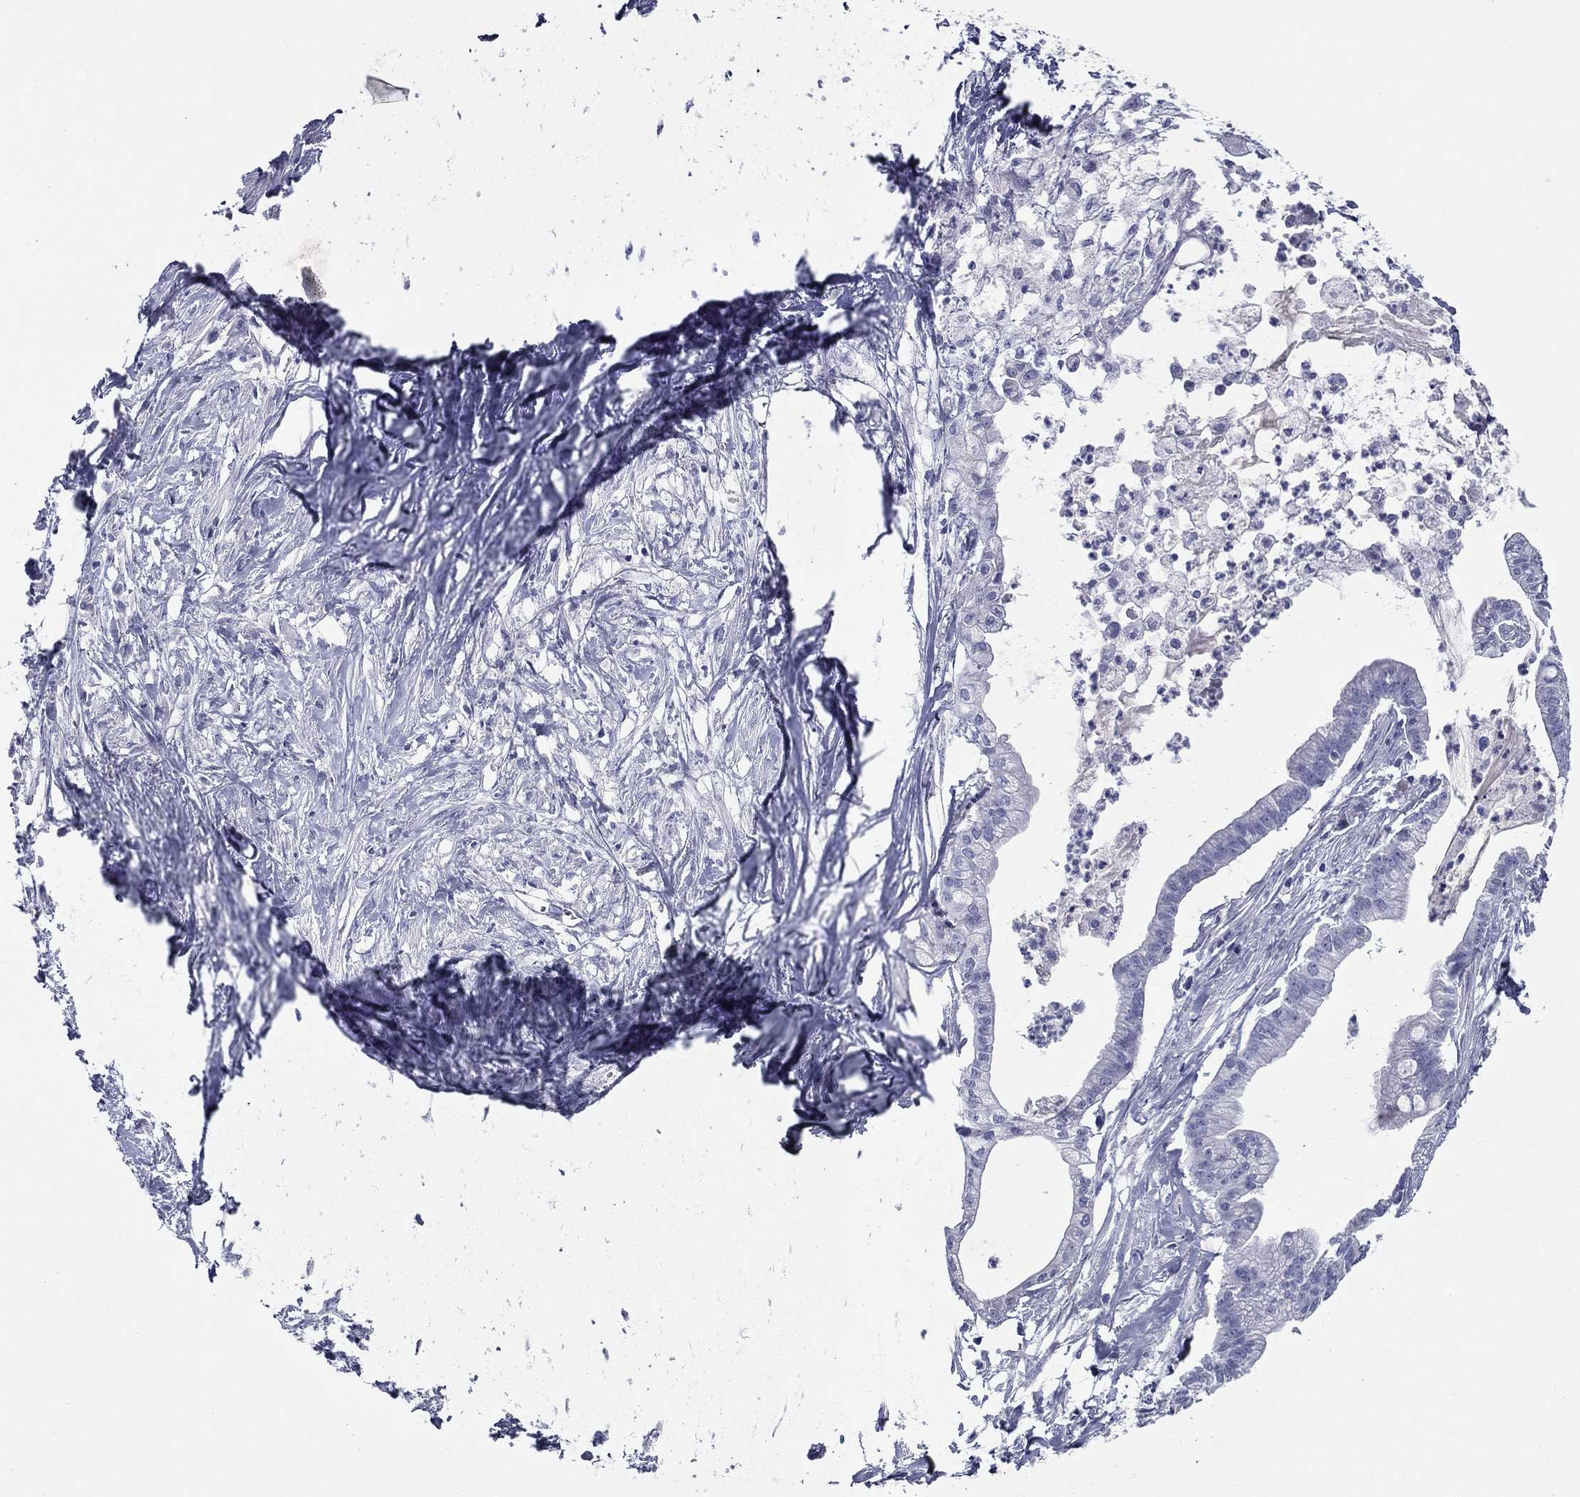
{"staining": {"intensity": "negative", "quantity": "none", "location": "none"}, "tissue": "pancreatic cancer", "cell_type": "Tumor cells", "image_type": "cancer", "snomed": [{"axis": "morphology", "description": "Normal tissue, NOS"}, {"axis": "morphology", "description": "Adenocarcinoma, NOS"}, {"axis": "topography", "description": "Pancreas"}], "caption": "This photomicrograph is of pancreatic adenocarcinoma stained with immunohistochemistry to label a protein in brown with the nuclei are counter-stained blue. There is no staining in tumor cells.", "gene": "ZP2", "patient": {"sex": "female", "age": 58}}